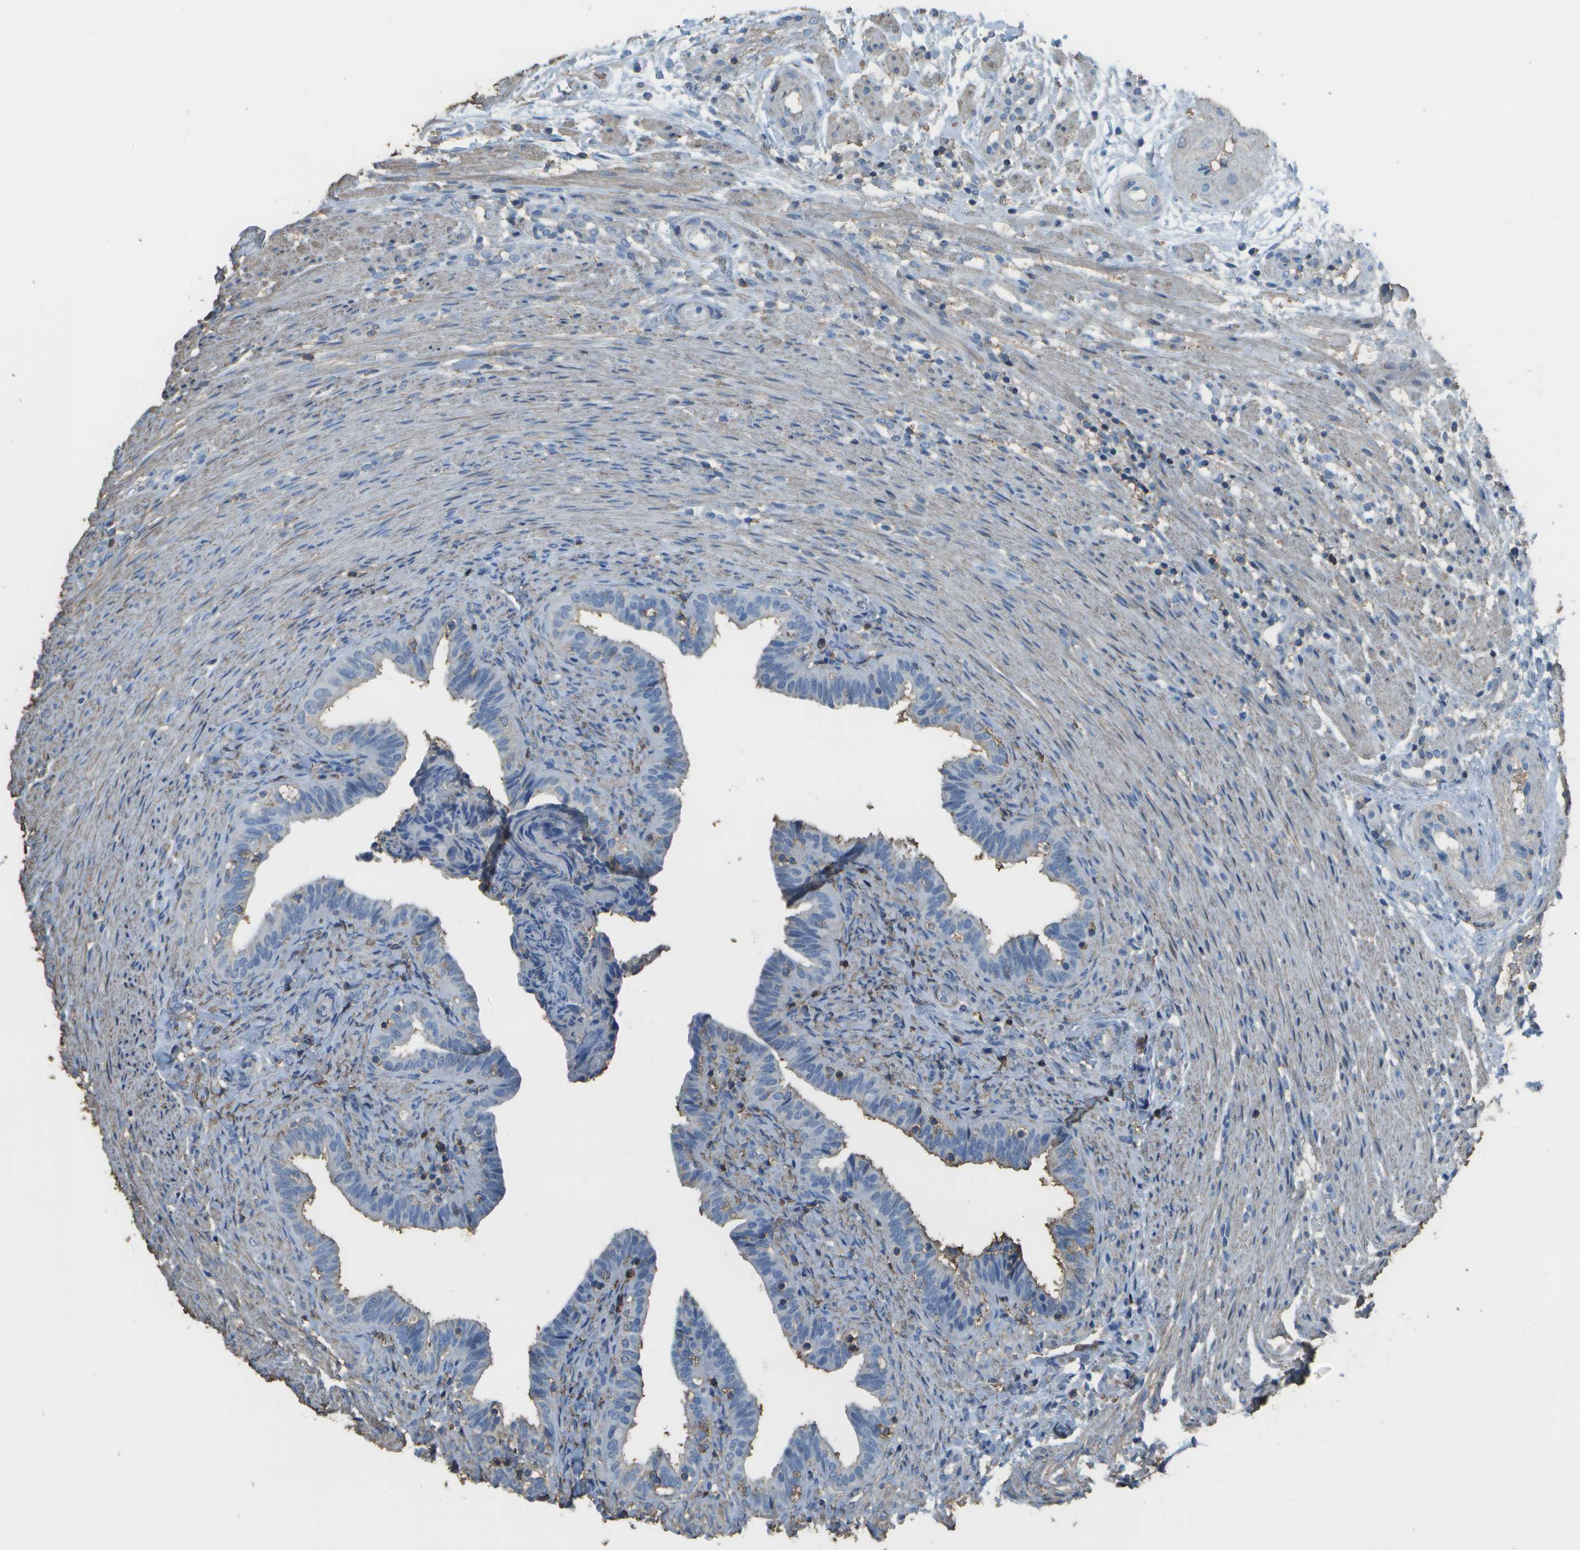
{"staining": {"intensity": "weak", "quantity": "<25%", "location": "cytoplasmic/membranous"}, "tissue": "fallopian tube", "cell_type": "Glandular cells", "image_type": "normal", "snomed": [{"axis": "morphology", "description": "Normal tissue, NOS"}, {"axis": "topography", "description": "Fallopian tube"}, {"axis": "topography", "description": "Placenta"}], "caption": "There is no significant staining in glandular cells of fallopian tube. Brightfield microscopy of immunohistochemistry stained with DAB (brown) and hematoxylin (blue), captured at high magnification.", "gene": "CYP4F11", "patient": {"sex": "female", "age": 34}}